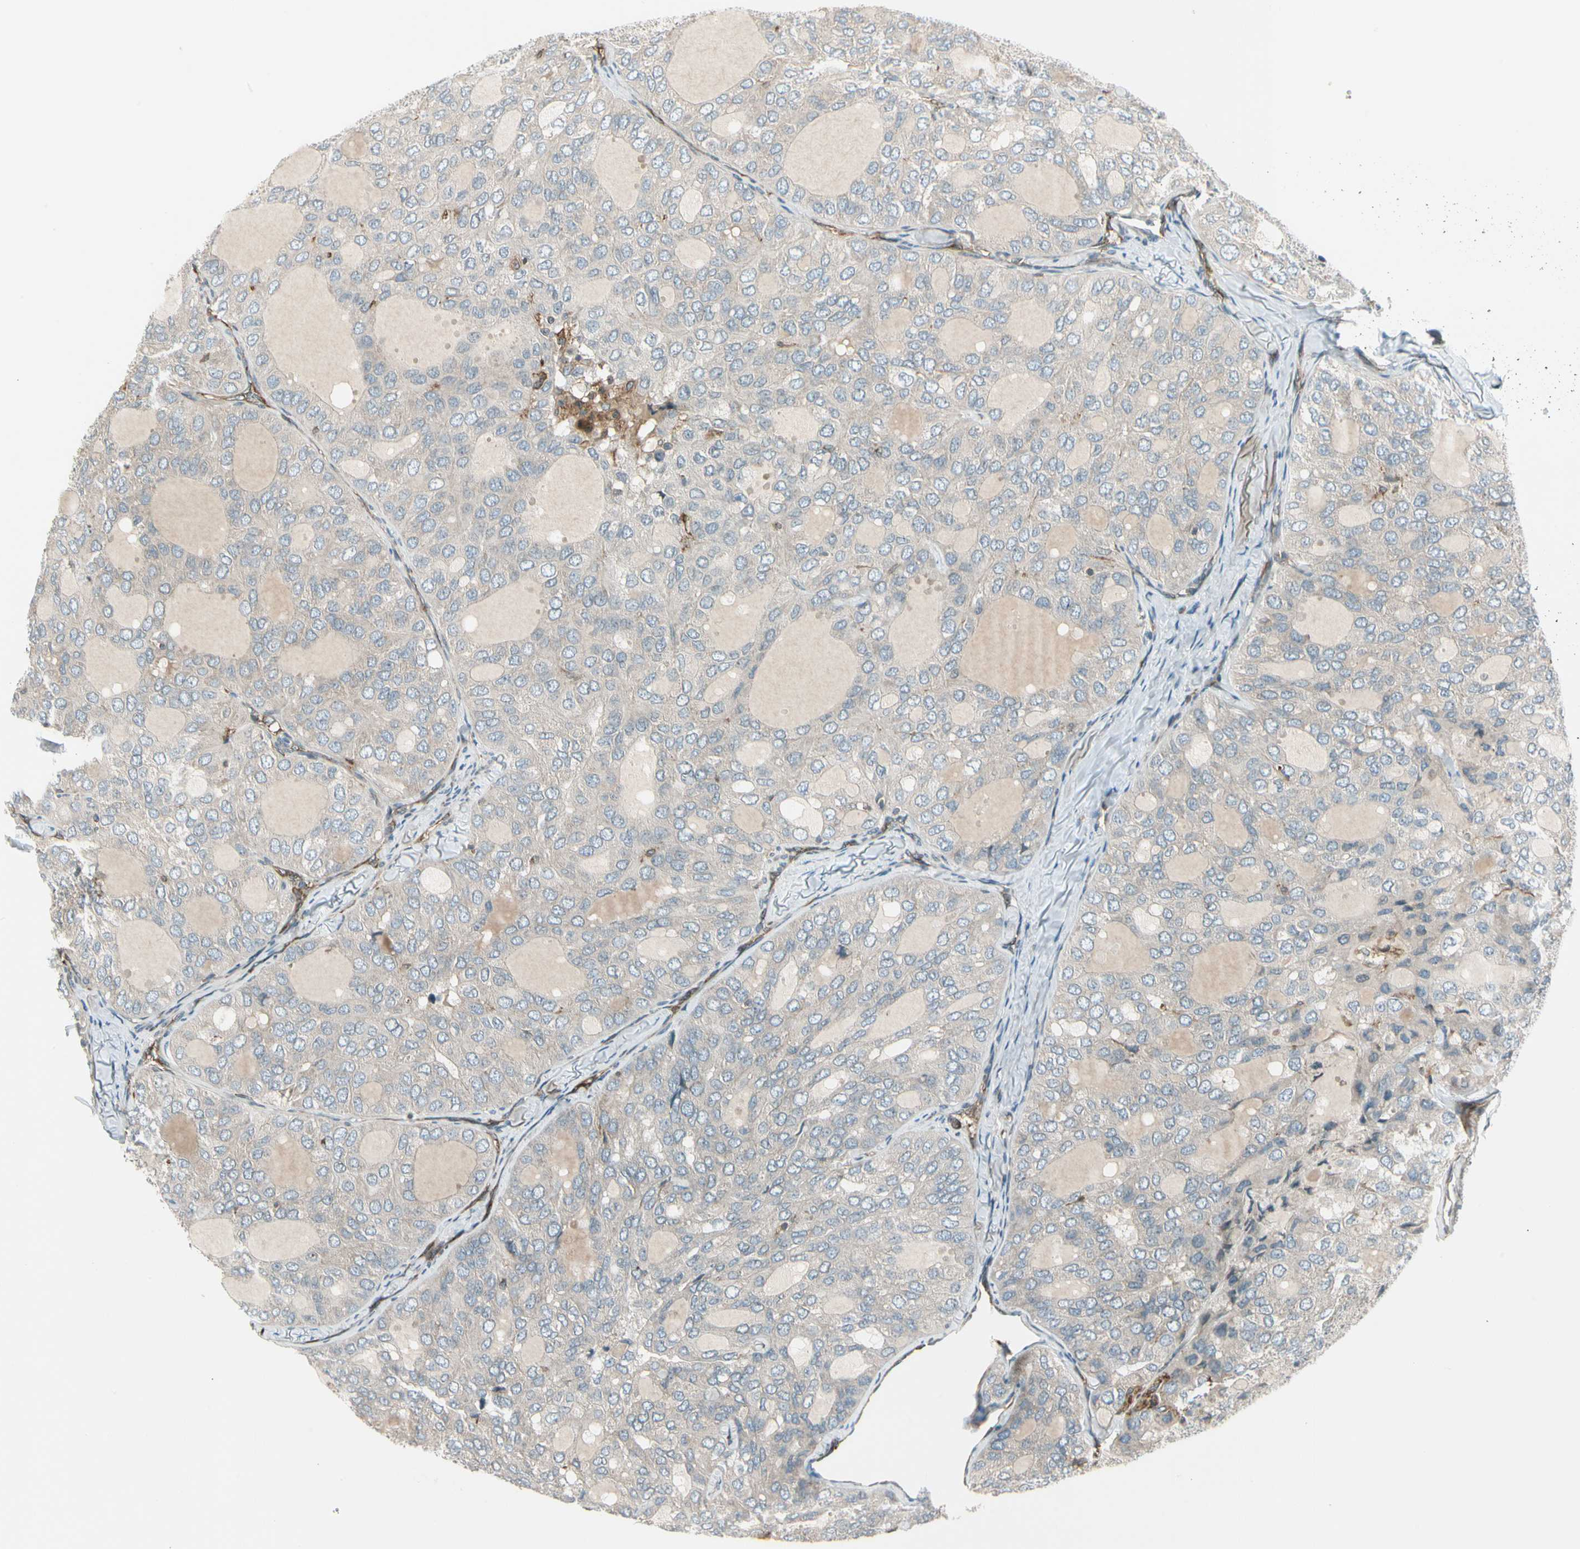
{"staining": {"intensity": "negative", "quantity": "none", "location": "none"}, "tissue": "thyroid cancer", "cell_type": "Tumor cells", "image_type": "cancer", "snomed": [{"axis": "morphology", "description": "Follicular adenoma carcinoma, NOS"}, {"axis": "topography", "description": "Thyroid gland"}], "caption": "This is an IHC micrograph of human thyroid follicular adenoma carcinoma. There is no positivity in tumor cells.", "gene": "TRIO", "patient": {"sex": "male", "age": 75}}